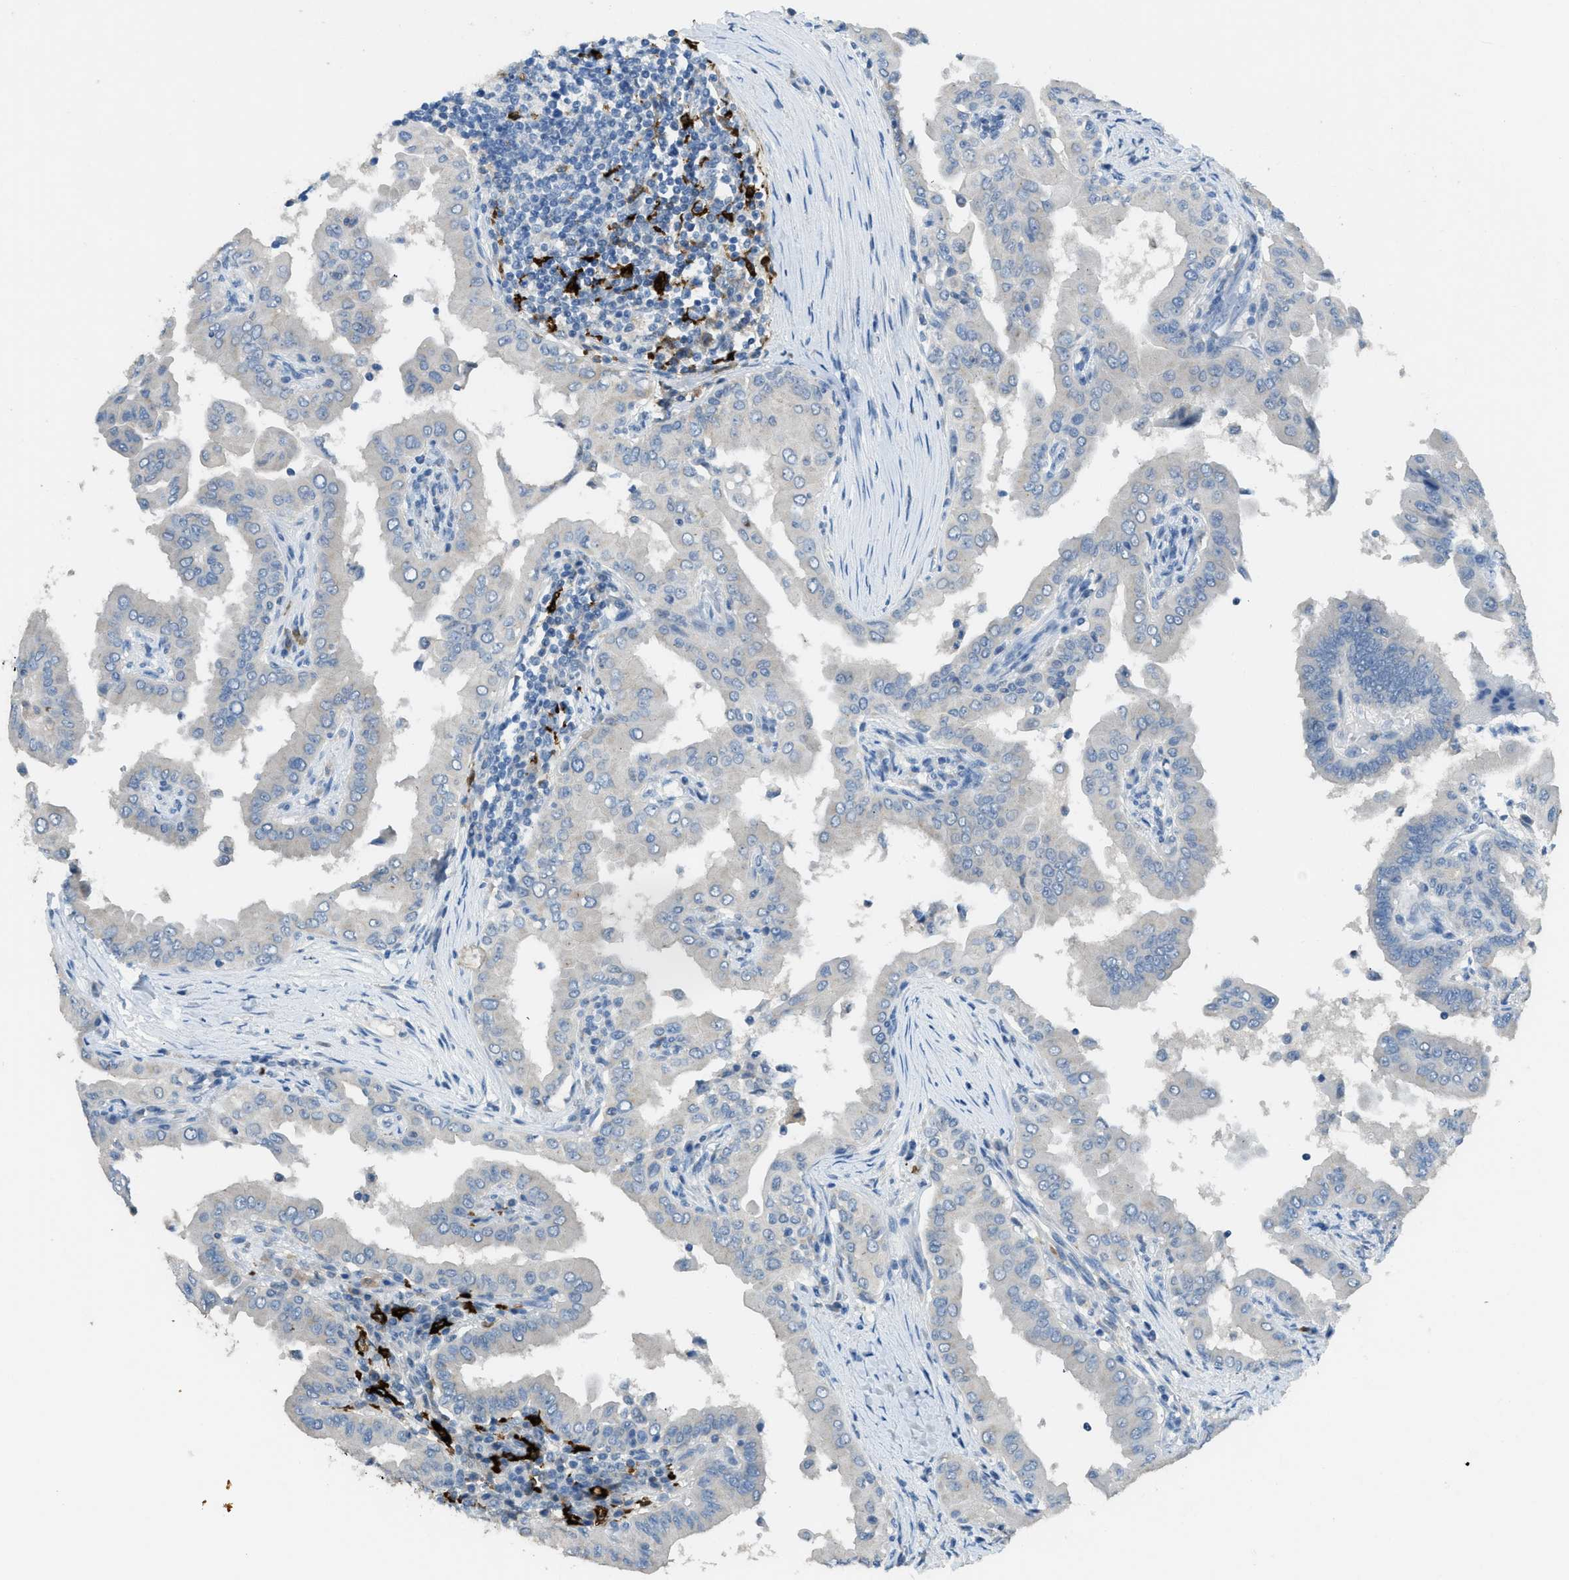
{"staining": {"intensity": "weak", "quantity": "<25%", "location": "cytoplasmic/membranous"}, "tissue": "thyroid cancer", "cell_type": "Tumor cells", "image_type": "cancer", "snomed": [{"axis": "morphology", "description": "Papillary adenocarcinoma, NOS"}, {"axis": "topography", "description": "Thyroid gland"}], "caption": "The photomicrograph reveals no significant expression in tumor cells of thyroid cancer.", "gene": "TIMD4", "patient": {"sex": "male", "age": 33}}